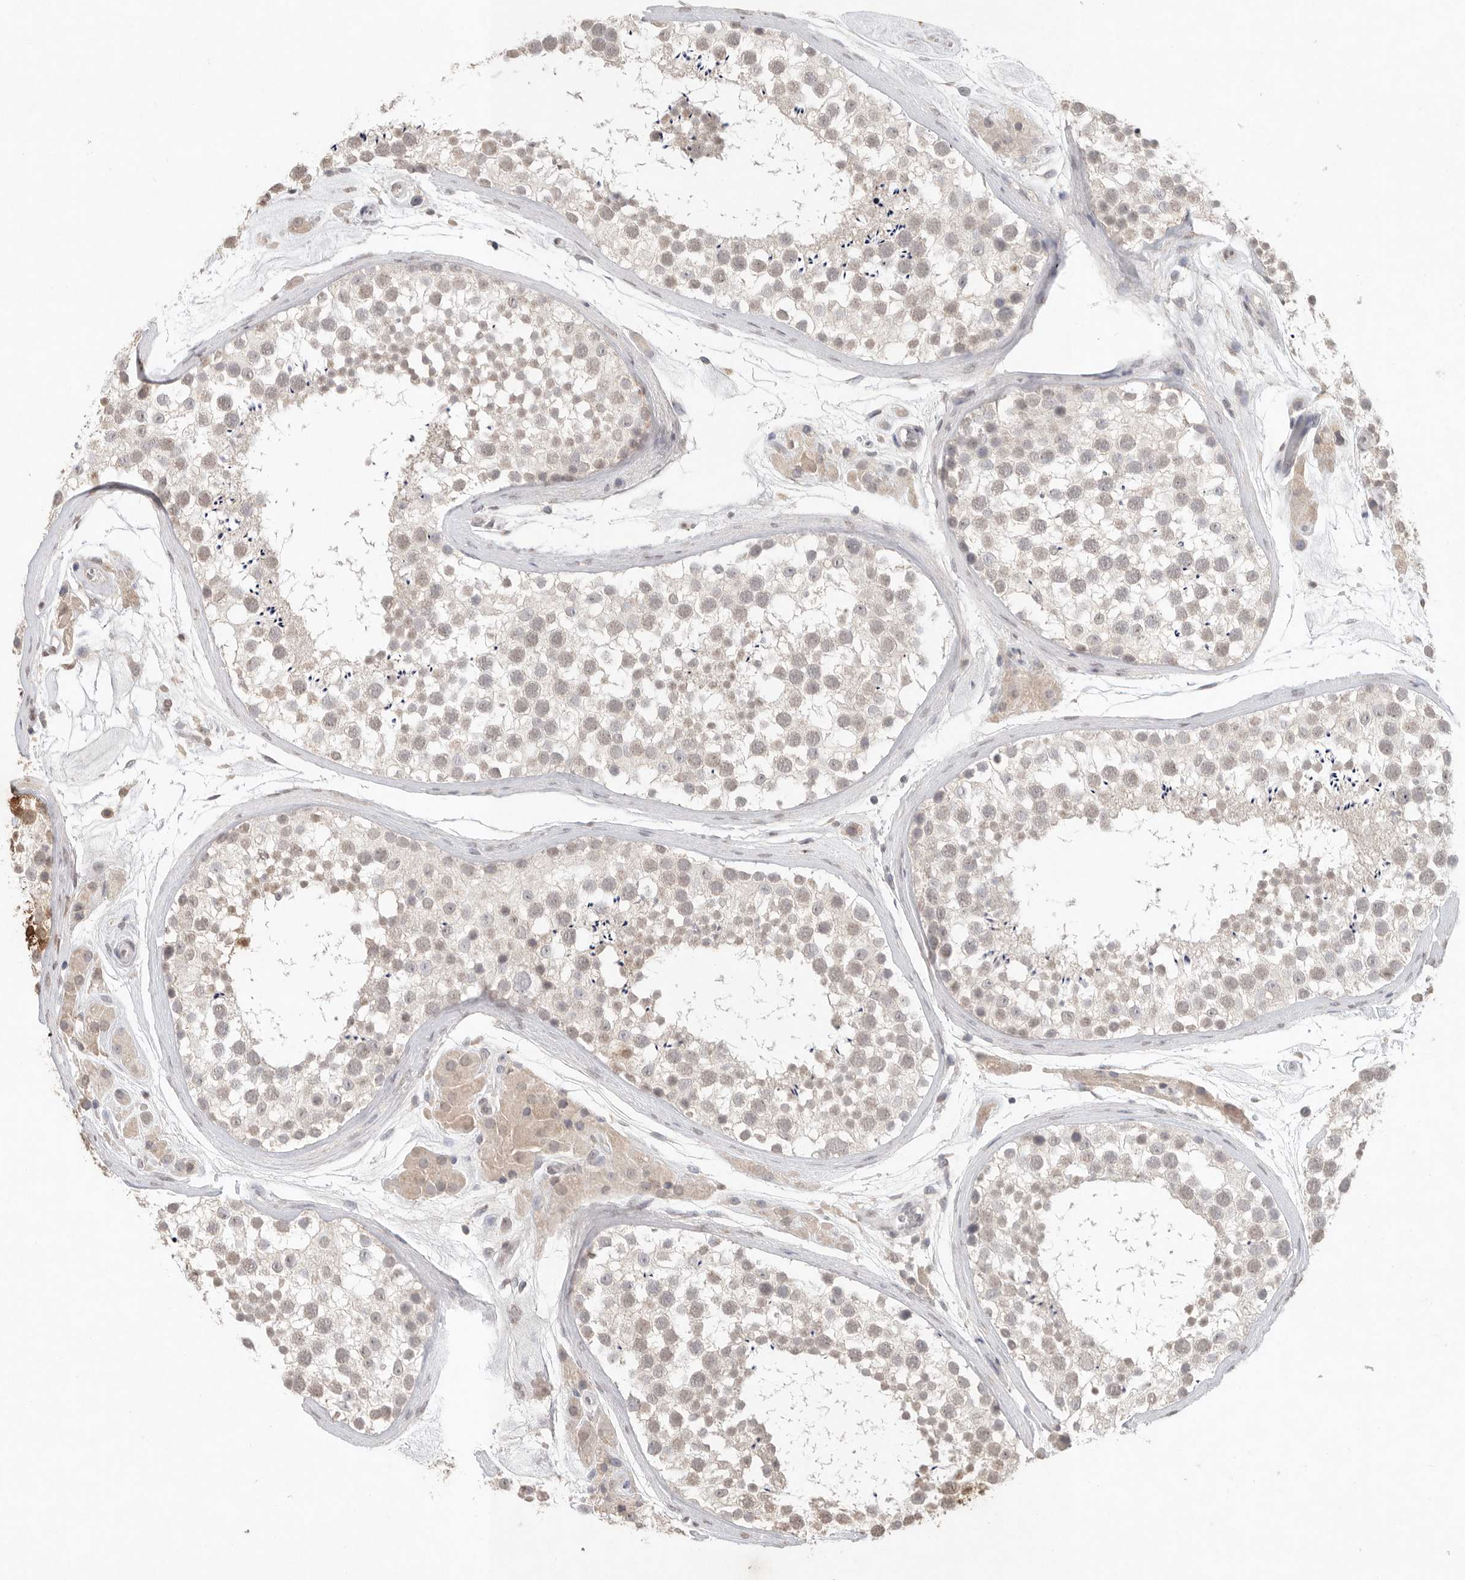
{"staining": {"intensity": "weak", "quantity": "25%-75%", "location": "cytoplasmic/membranous,nuclear"}, "tissue": "testis", "cell_type": "Cells in seminiferous ducts", "image_type": "normal", "snomed": [{"axis": "morphology", "description": "Normal tissue, NOS"}, {"axis": "topography", "description": "Testis"}], "caption": "Immunohistochemistry histopathology image of normal testis: testis stained using immunohistochemistry (IHC) displays low levels of weak protein expression localized specifically in the cytoplasmic/membranous,nuclear of cells in seminiferous ducts, appearing as a cytoplasmic/membranous,nuclear brown color.", "gene": "KLK5", "patient": {"sex": "male", "age": 46}}